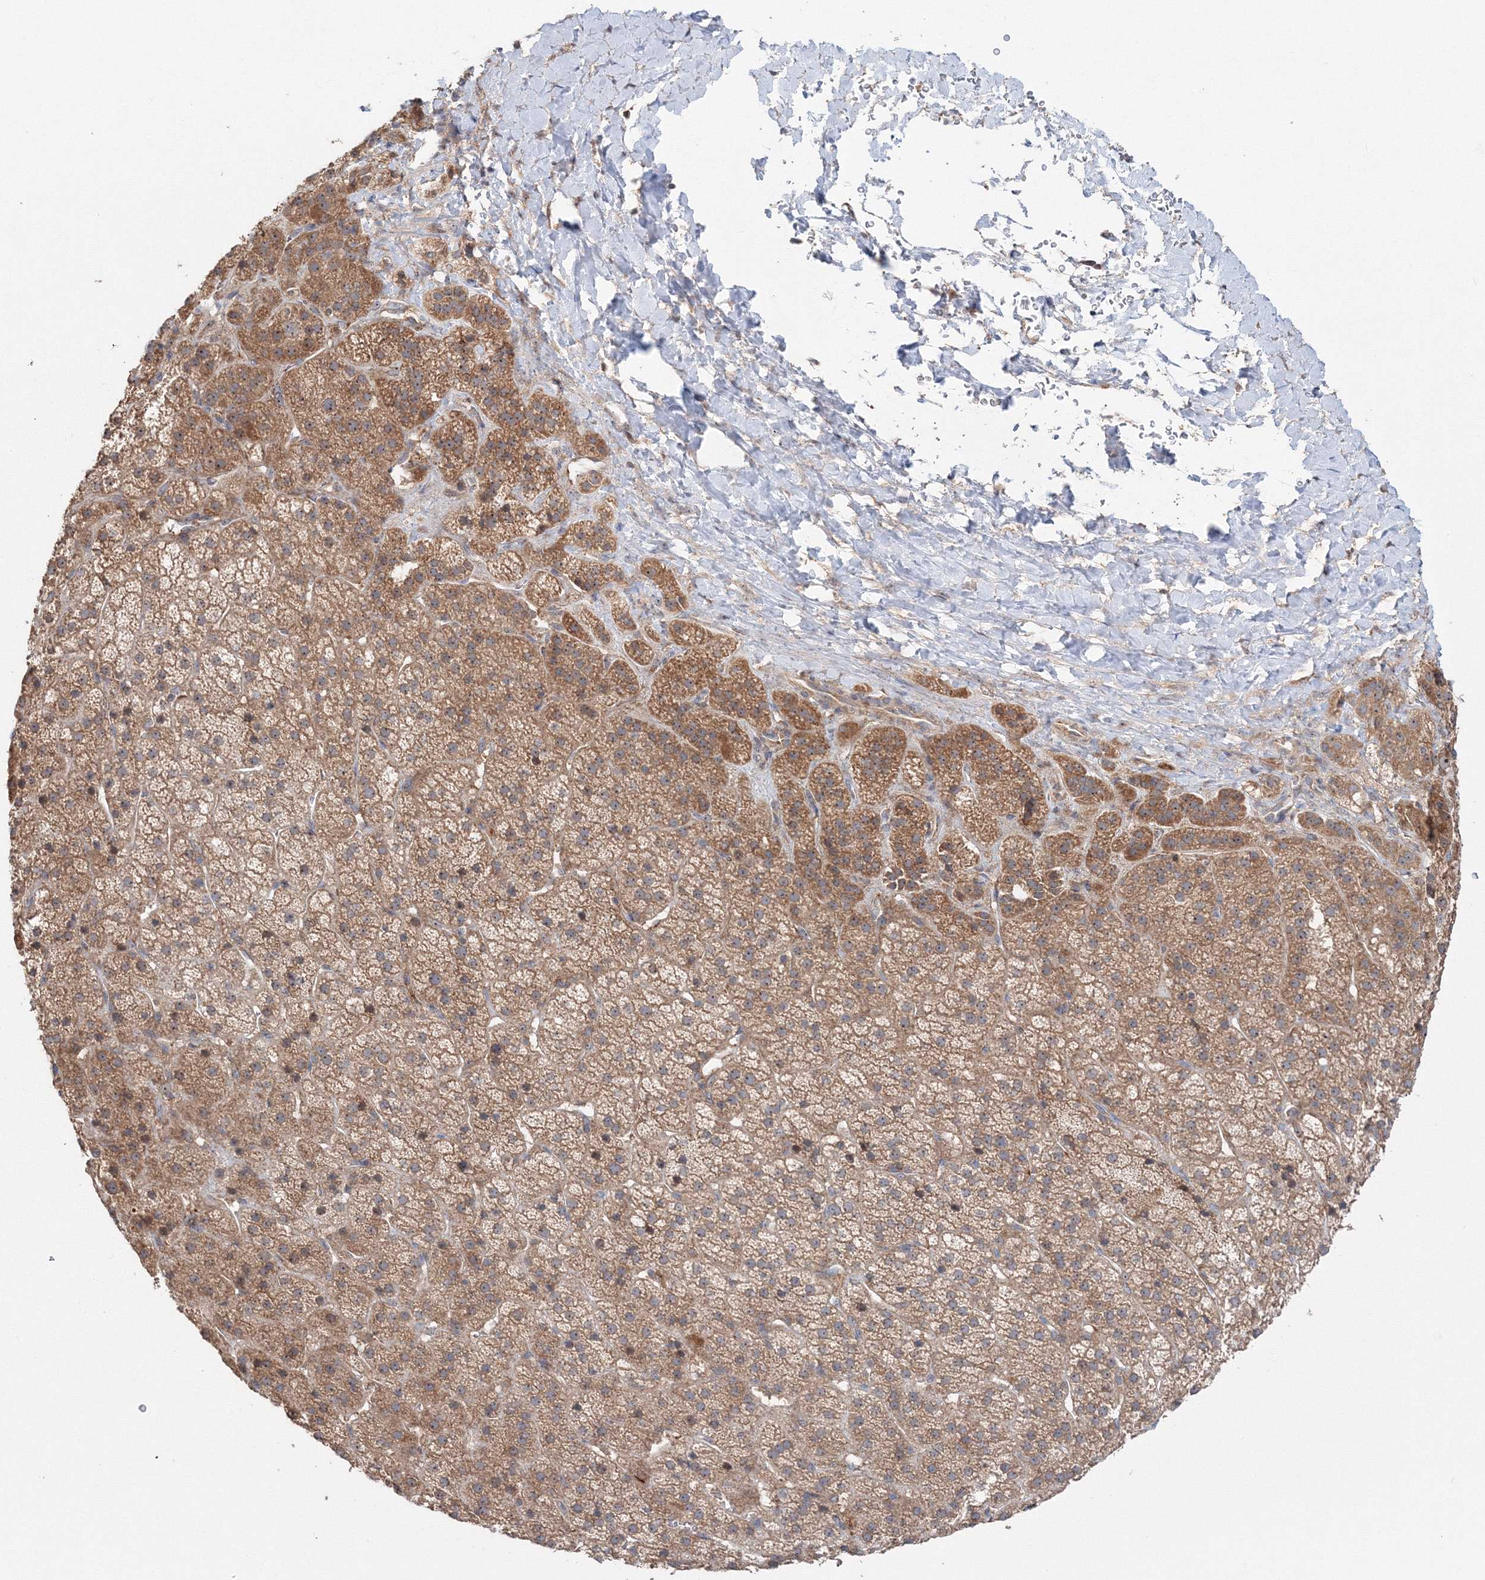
{"staining": {"intensity": "moderate", "quantity": ">75%", "location": "cytoplasmic/membranous"}, "tissue": "adrenal gland", "cell_type": "Glandular cells", "image_type": "normal", "snomed": [{"axis": "morphology", "description": "Normal tissue, NOS"}, {"axis": "topography", "description": "Adrenal gland"}], "caption": "Approximately >75% of glandular cells in benign human adrenal gland show moderate cytoplasmic/membranous protein positivity as visualized by brown immunohistochemical staining.", "gene": "PEX13", "patient": {"sex": "female", "age": 57}}